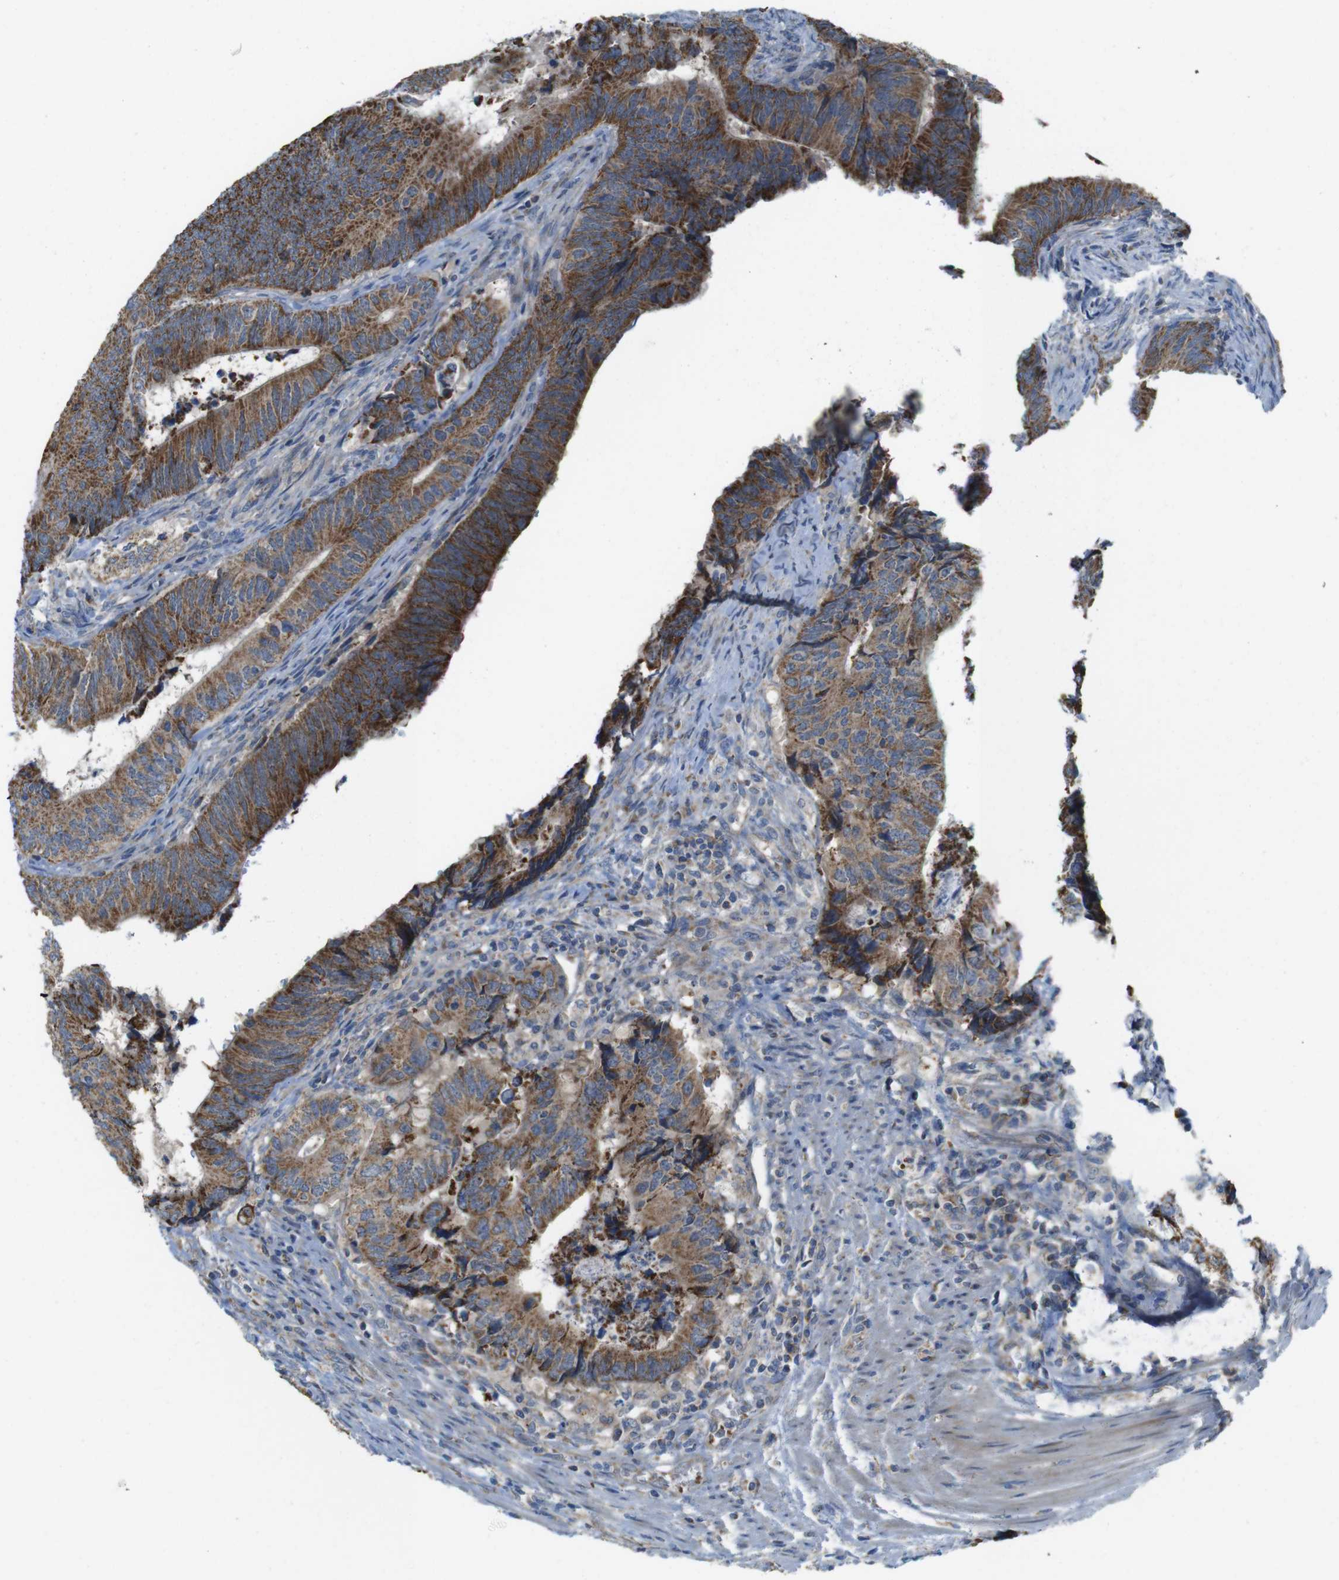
{"staining": {"intensity": "strong", "quantity": ">75%", "location": "cytoplasmic/membranous"}, "tissue": "colorectal cancer", "cell_type": "Tumor cells", "image_type": "cancer", "snomed": [{"axis": "morphology", "description": "Normal tissue, NOS"}, {"axis": "morphology", "description": "Adenocarcinoma, NOS"}, {"axis": "topography", "description": "Colon"}], "caption": "IHC (DAB (3,3'-diaminobenzidine)) staining of colorectal cancer exhibits strong cytoplasmic/membranous protein staining in approximately >75% of tumor cells. Nuclei are stained in blue.", "gene": "MARCHF1", "patient": {"sex": "male", "age": 56}}